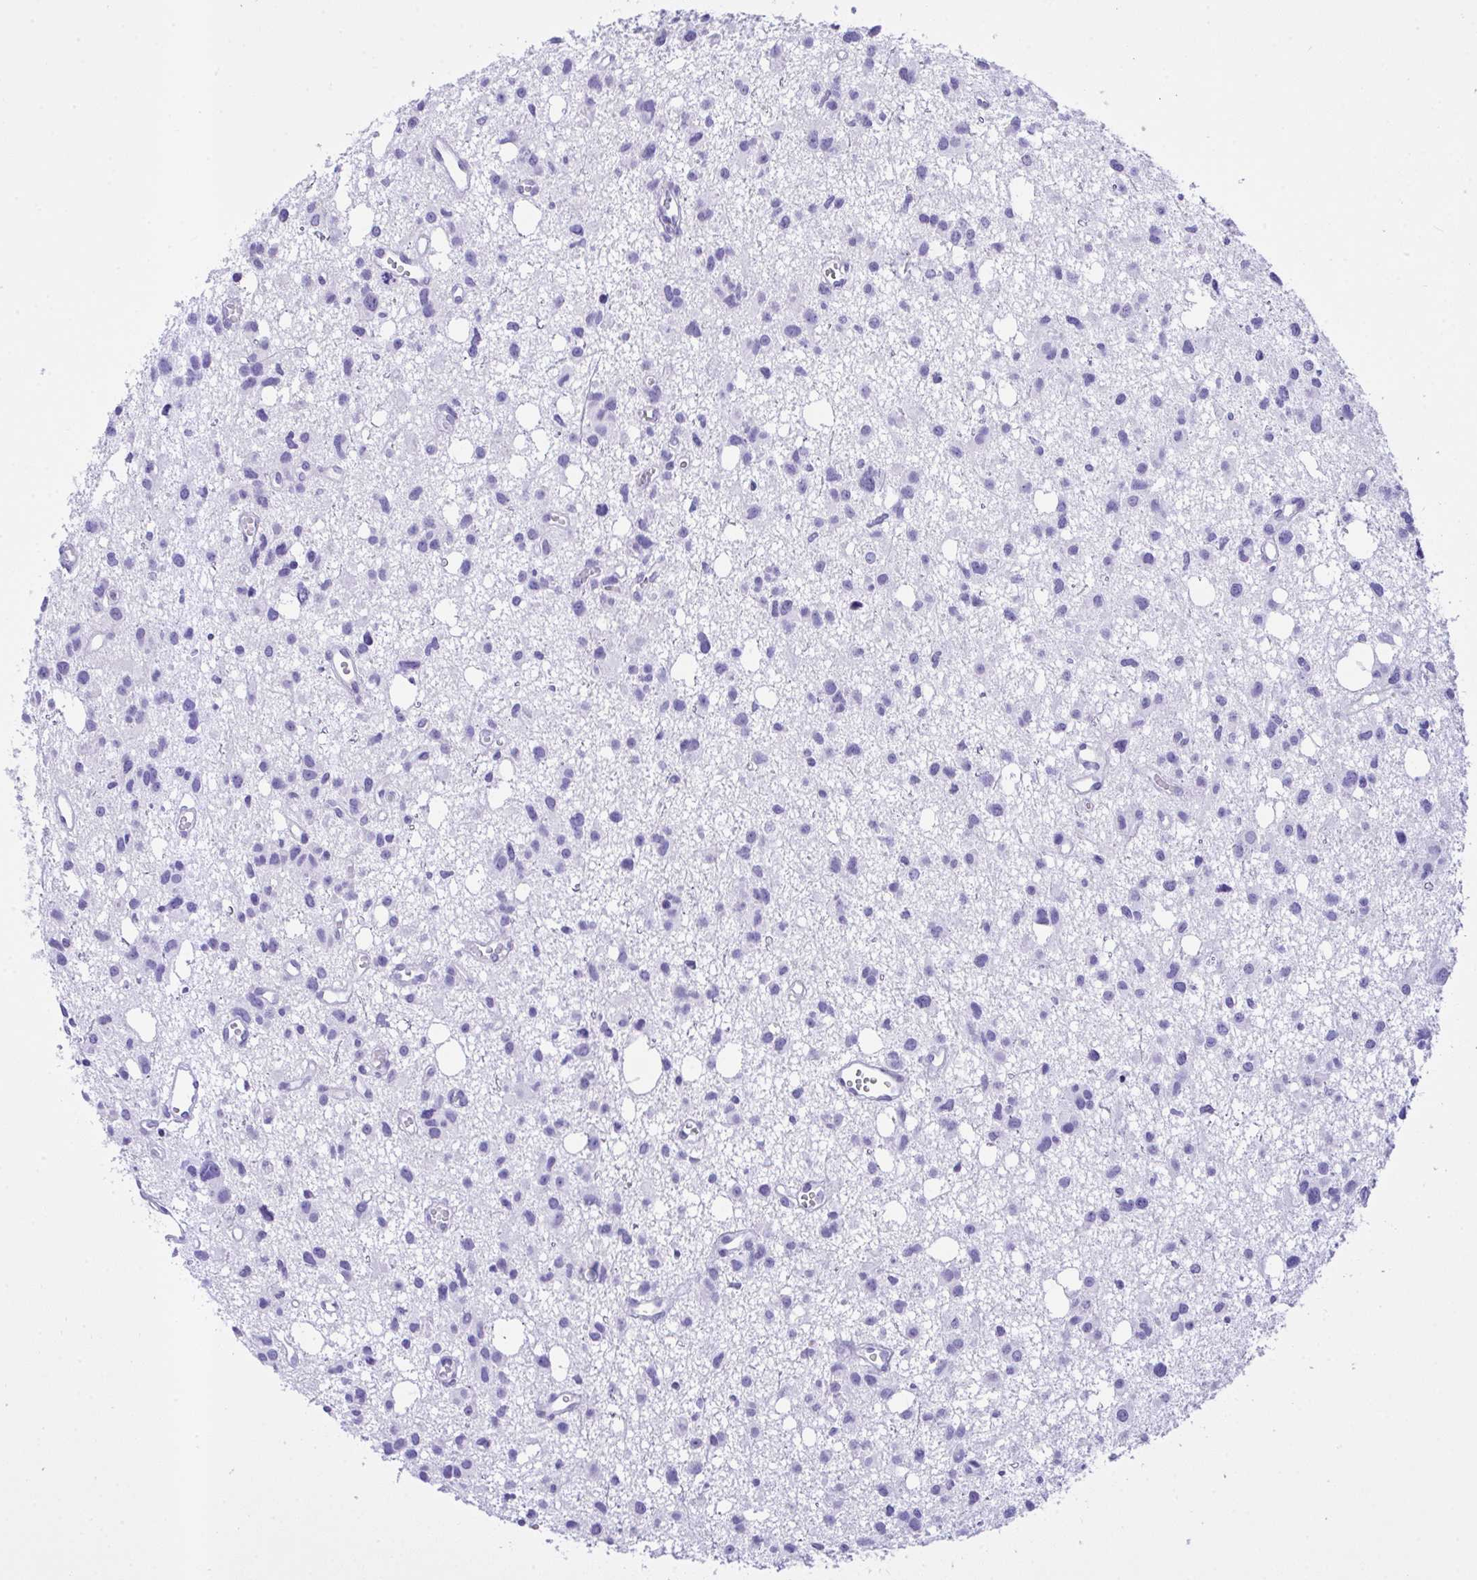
{"staining": {"intensity": "negative", "quantity": "none", "location": "none"}, "tissue": "glioma", "cell_type": "Tumor cells", "image_type": "cancer", "snomed": [{"axis": "morphology", "description": "Glioma, malignant, High grade"}, {"axis": "topography", "description": "Brain"}], "caption": "Tumor cells show no significant protein positivity in glioma. Nuclei are stained in blue.", "gene": "AKR1D1", "patient": {"sex": "male", "age": 23}}